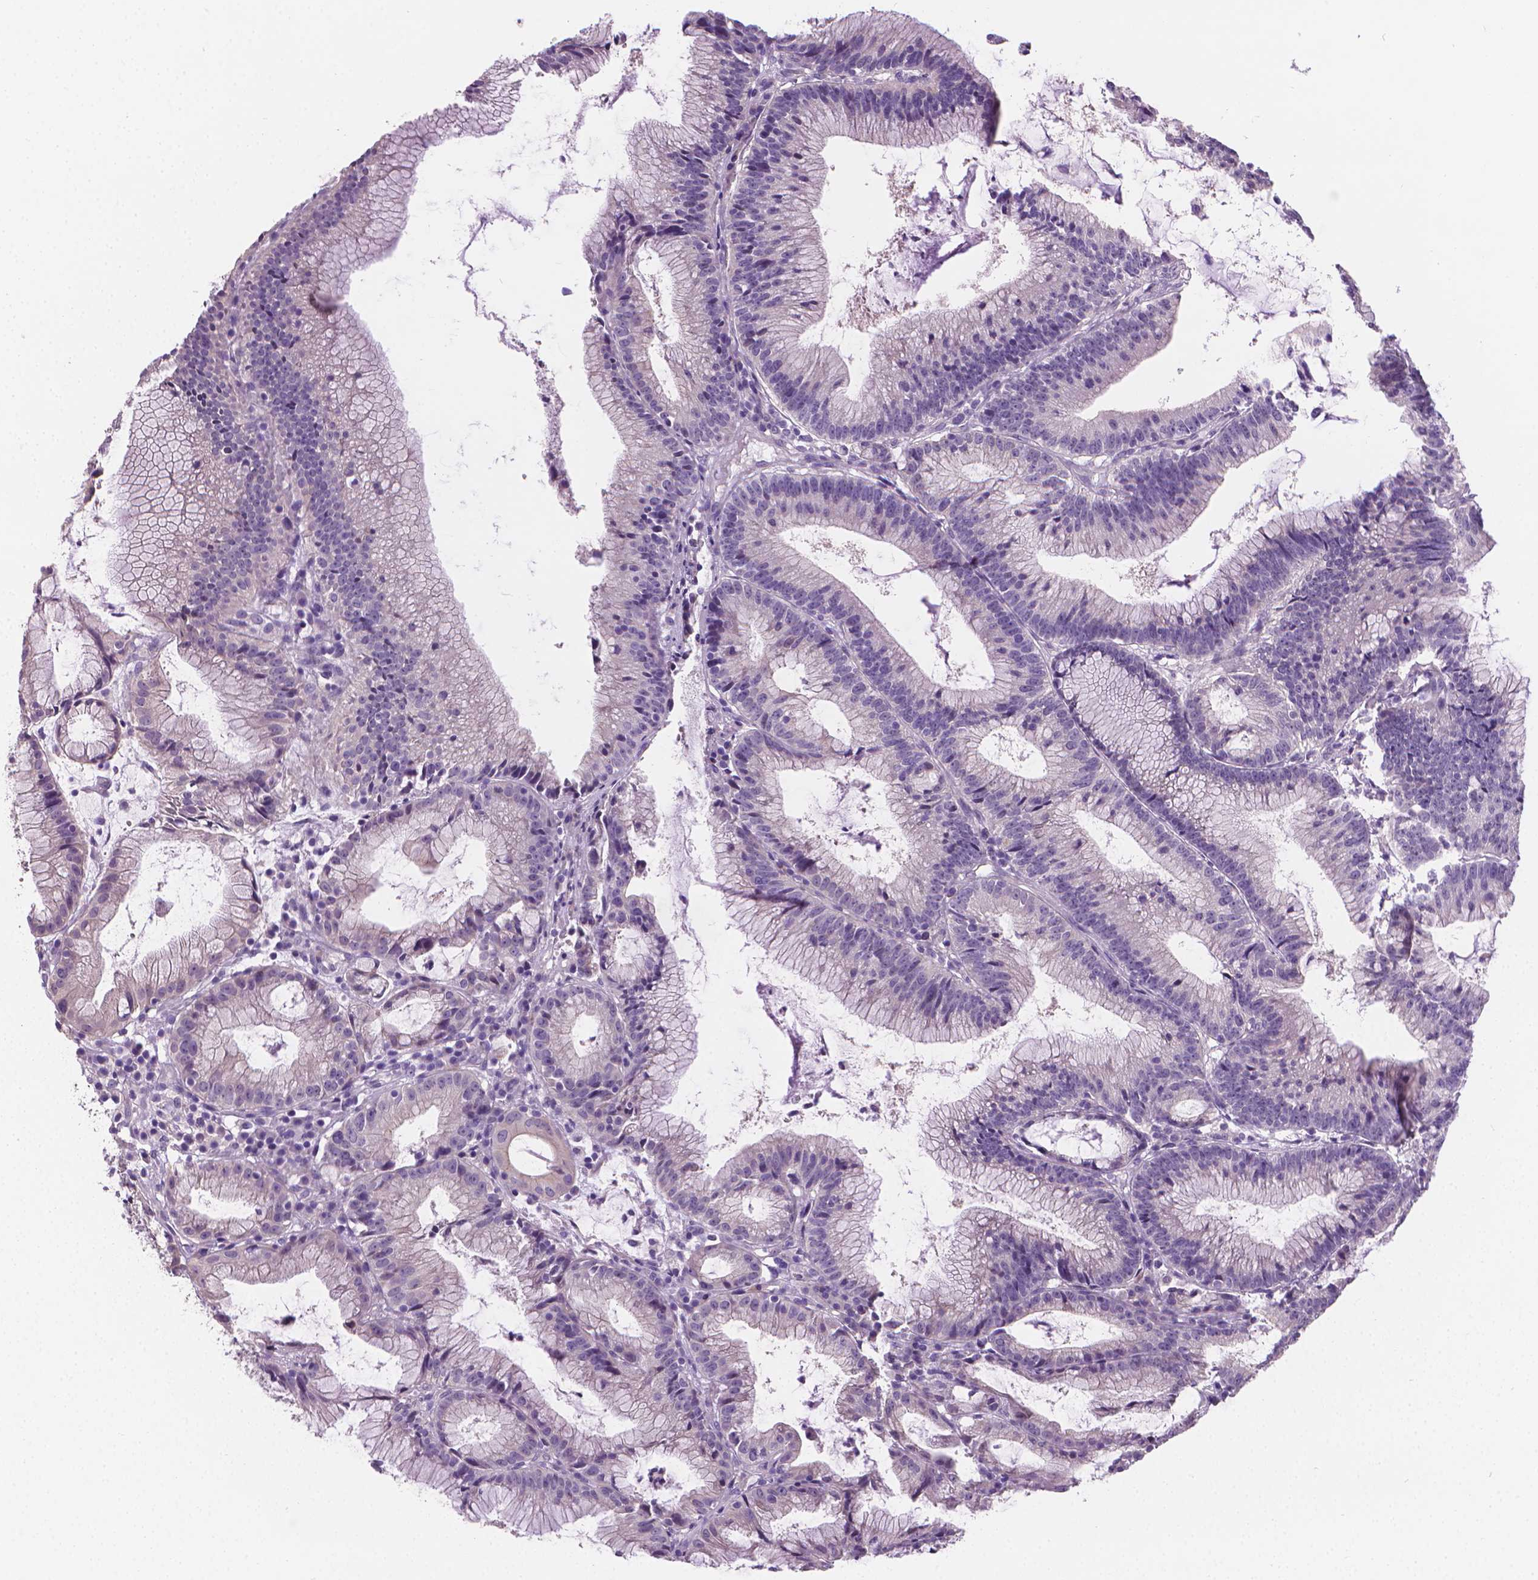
{"staining": {"intensity": "negative", "quantity": "none", "location": "none"}, "tissue": "colorectal cancer", "cell_type": "Tumor cells", "image_type": "cancer", "snomed": [{"axis": "morphology", "description": "Adenocarcinoma, NOS"}, {"axis": "topography", "description": "Colon"}], "caption": "Tumor cells are negative for protein expression in human adenocarcinoma (colorectal).", "gene": "GSDMA", "patient": {"sex": "female", "age": 78}}